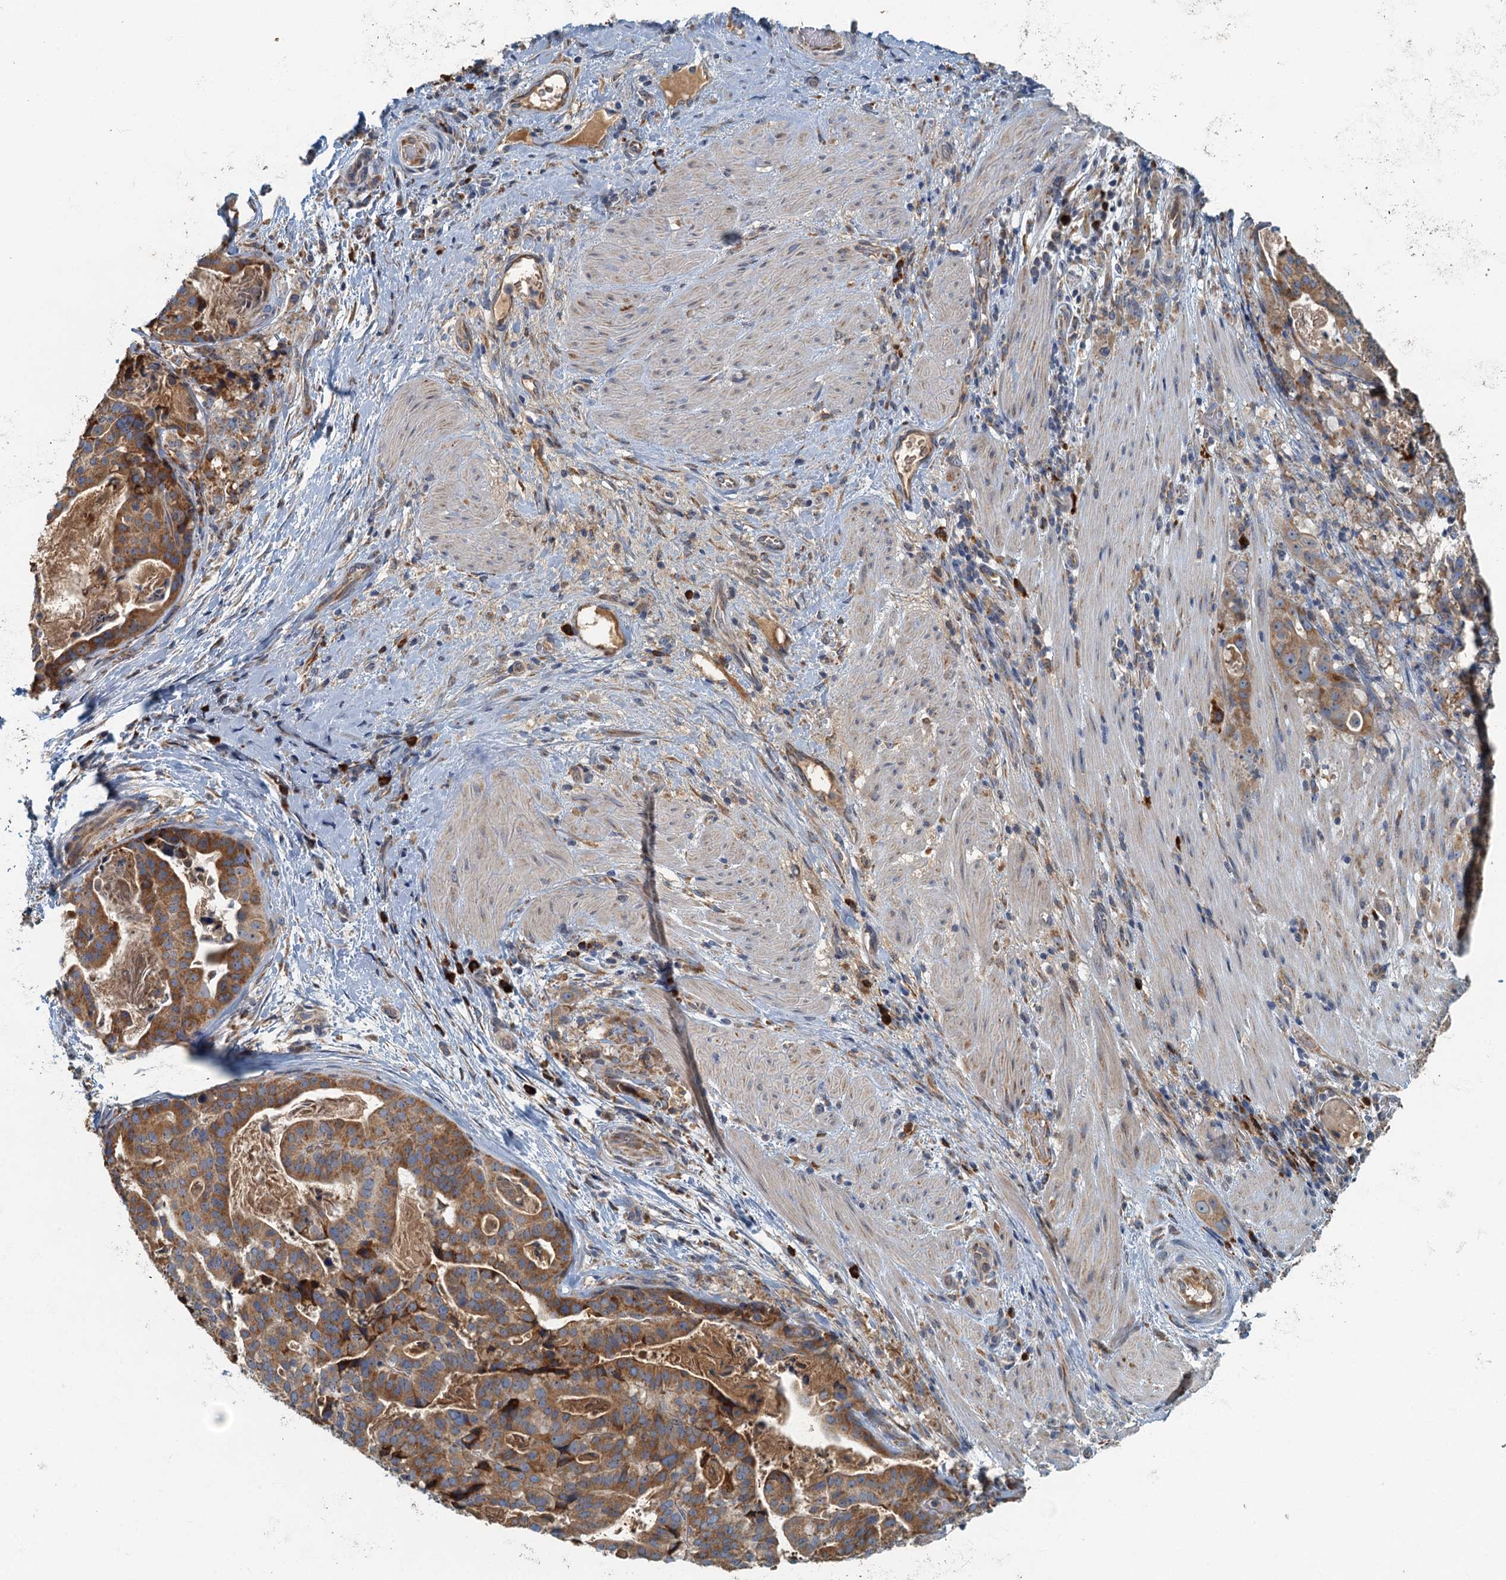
{"staining": {"intensity": "moderate", "quantity": ">75%", "location": "cytoplasmic/membranous"}, "tissue": "stomach cancer", "cell_type": "Tumor cells", "image_type": "cancer", "snomed": [{"axis": "morphology", "description": "Adenocarcinoma, NOS"}, {"axis": "topography", "description": "Stomach"}], "caption": "Immunohistochemistry (DAB (3,3'-diaminobenzidine)) staining of stomach adenocarcinoma reveals moderate cytoplasmic/membranous protein staining in about >75% of tumor cells.", "gene": "SPDYC", "patient": {"sex": "male", "age": 48}}